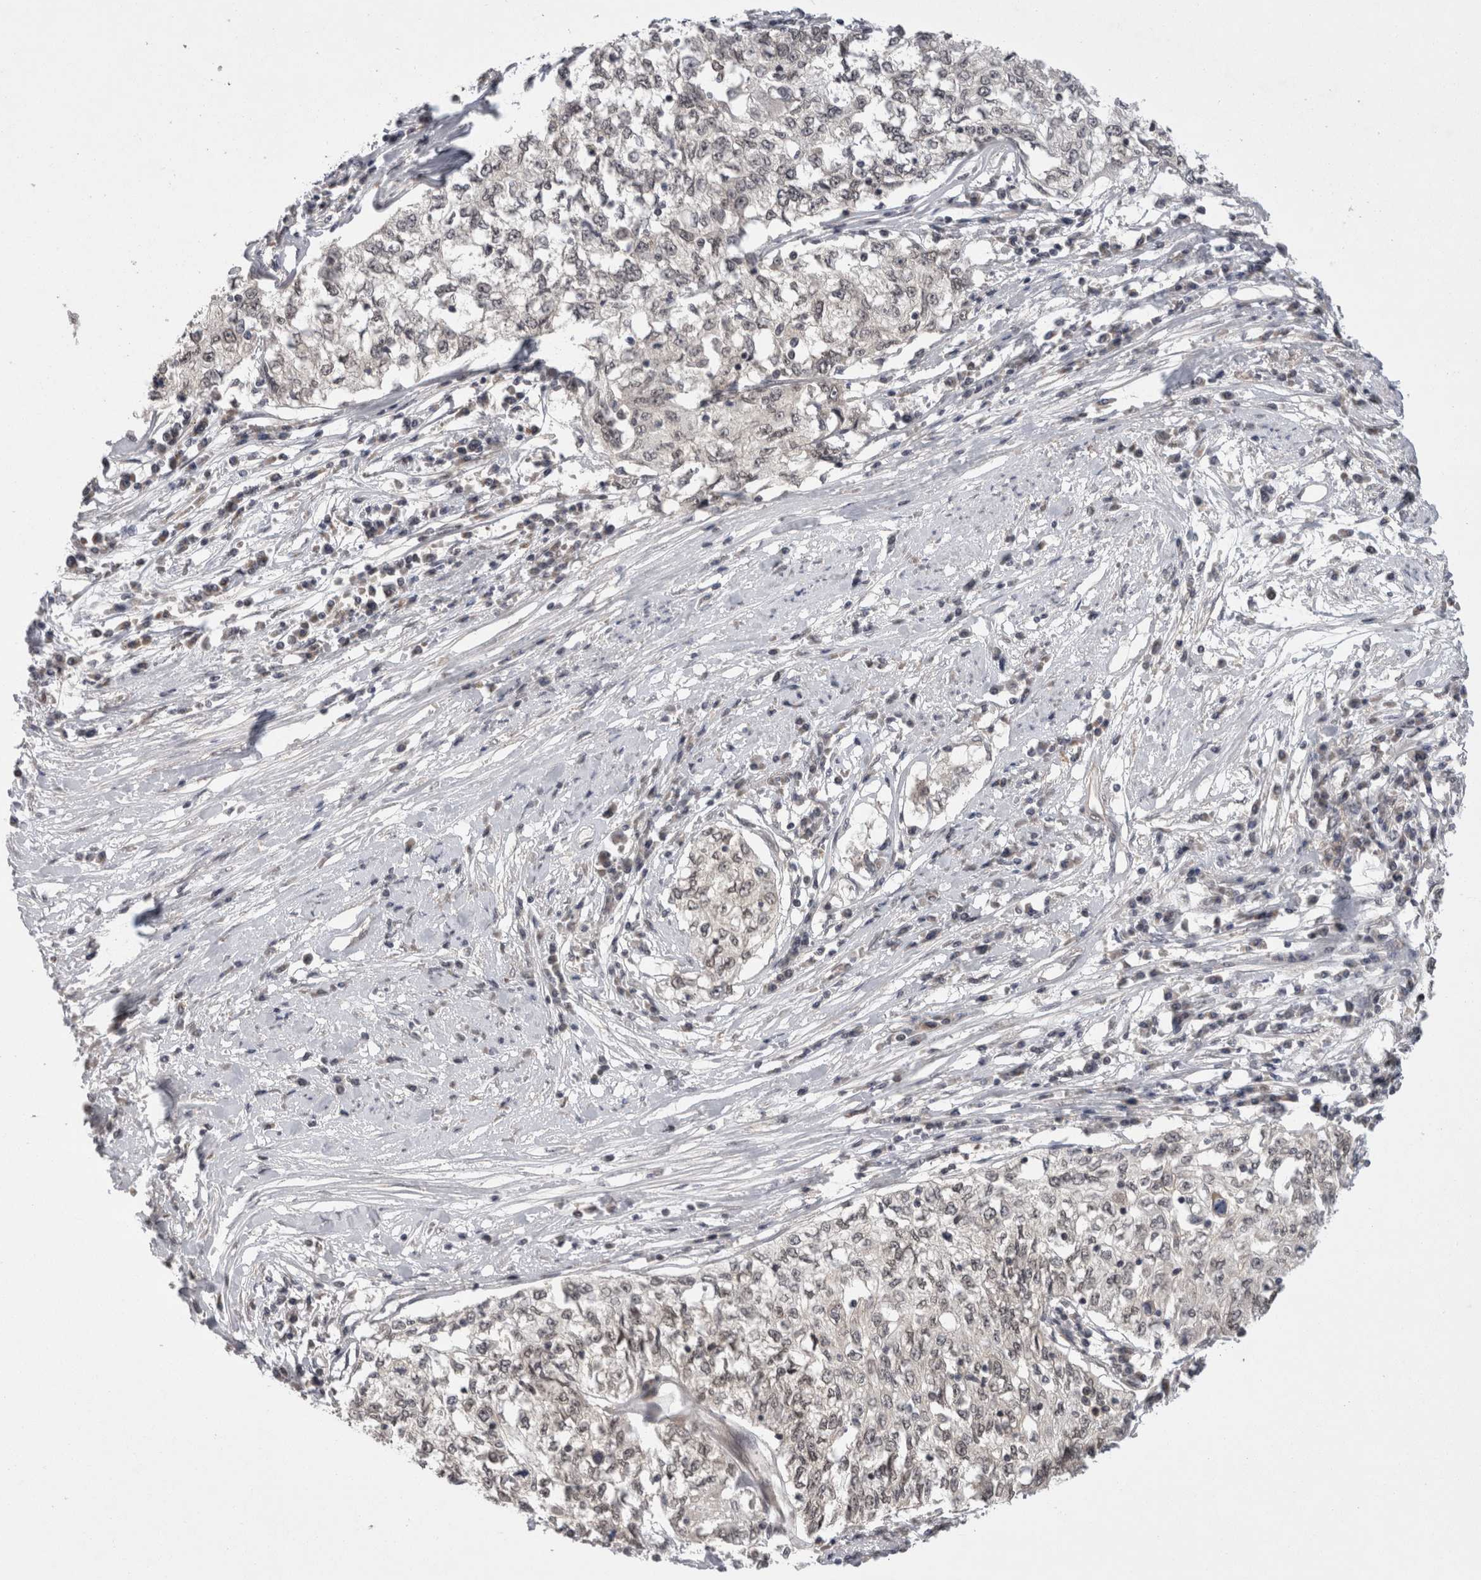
{"staining": {"intensity": "negative", "quantity": "none", "location": "none"}, "tissue": "cervical cancer", "cell_type": "Tumor cells", "image_type": "cancer", "snomed": [{"axis": "morphology", "description": "Squamous cell carcinoma, NOS"}, {"axis": "topography", "description": "Cervix"}], "caption": "There is no significant positivity in tumor cells of squamous cell carcinoma (cervical).", "gene": "ZNF341", "patient": {"sex": "female", "age": 57}}